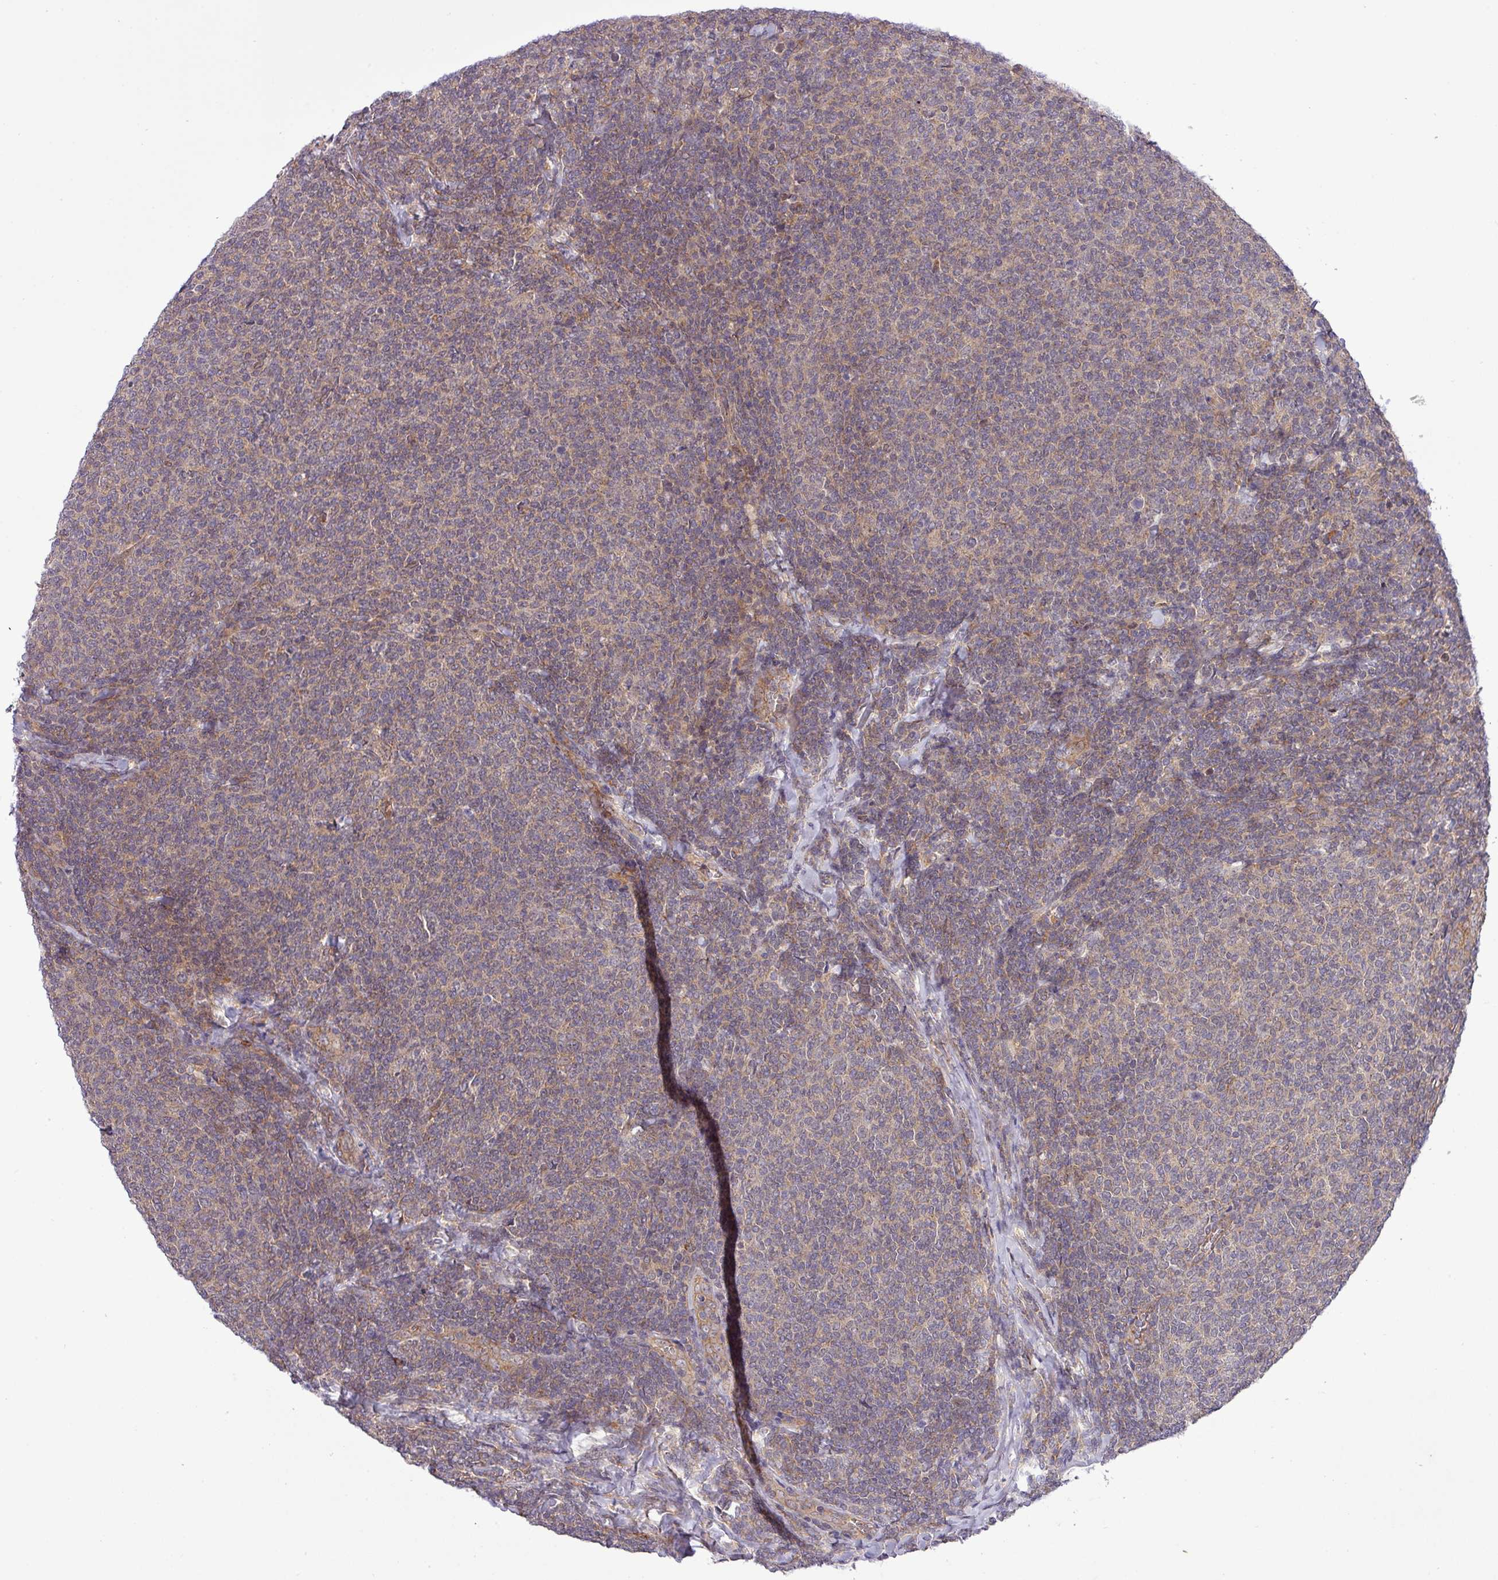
{"staining": {"intensity": "weak", "quantity": "25%-75%", "location": "cytoplasmic/membranous"}, "tissue": "lymphoma", "cell_type": "Tumor cells", "image_type": "cancer", "snomed": [{"axis": "morphology", "description": "Malignant lymphoma, non-Hodgkin's type, Low grade"}, {"axis": "topography", "description": "Lymph node"}], "caption": "Lymphoma stained with immunohistochemistry (IHC) shows weak cytoplasmic/membranous expression in approximately 25%-75% of tumor cells. Nuclei are stained in blue.", "gene": "FAM222B", "patient": {"sex": "male", "age": 52}}